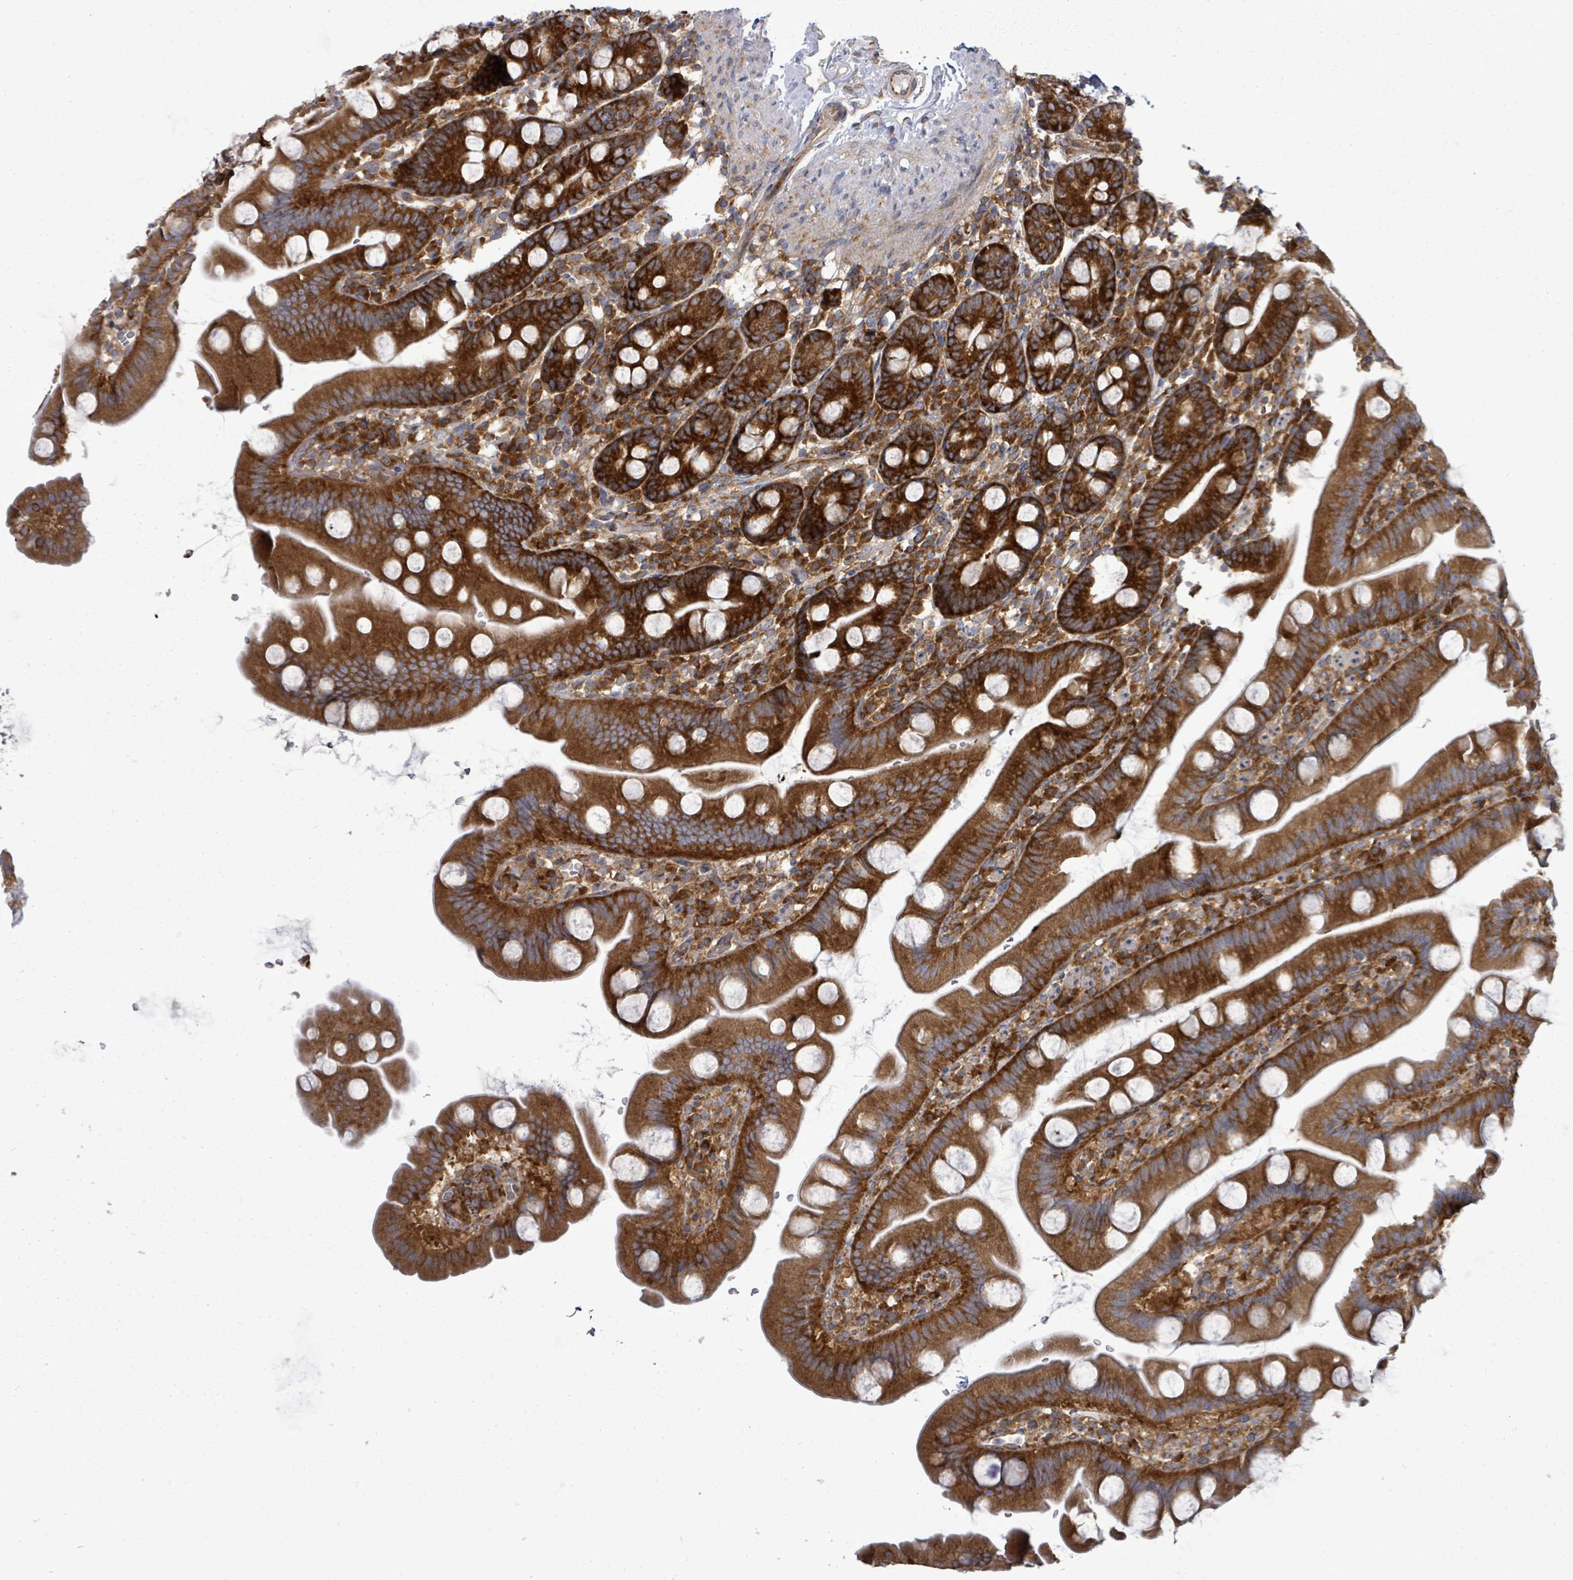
{"staining": {"intensity": "strong", "quantity": ">75%", "location": "cytoplasmic/membranous"}, "tissue": "small intestine", "cell_type": "Glandular cells", "image_type": "normal", "snomed": [{"axis": "morphology", "description": "Normal tissue, NOS"}, {"axis": "topography", "description": "Small intestine"}], "caption": "A high-resolution histopathology image shows IHC staining of normal small intestine, which displays strong cytoplasmic/membranous staining in approximately >75% of glandular cells. Nuclei are stained in blue.", "gene": "EIF3CL", "patient": {"sex": "female", "age": 68}}